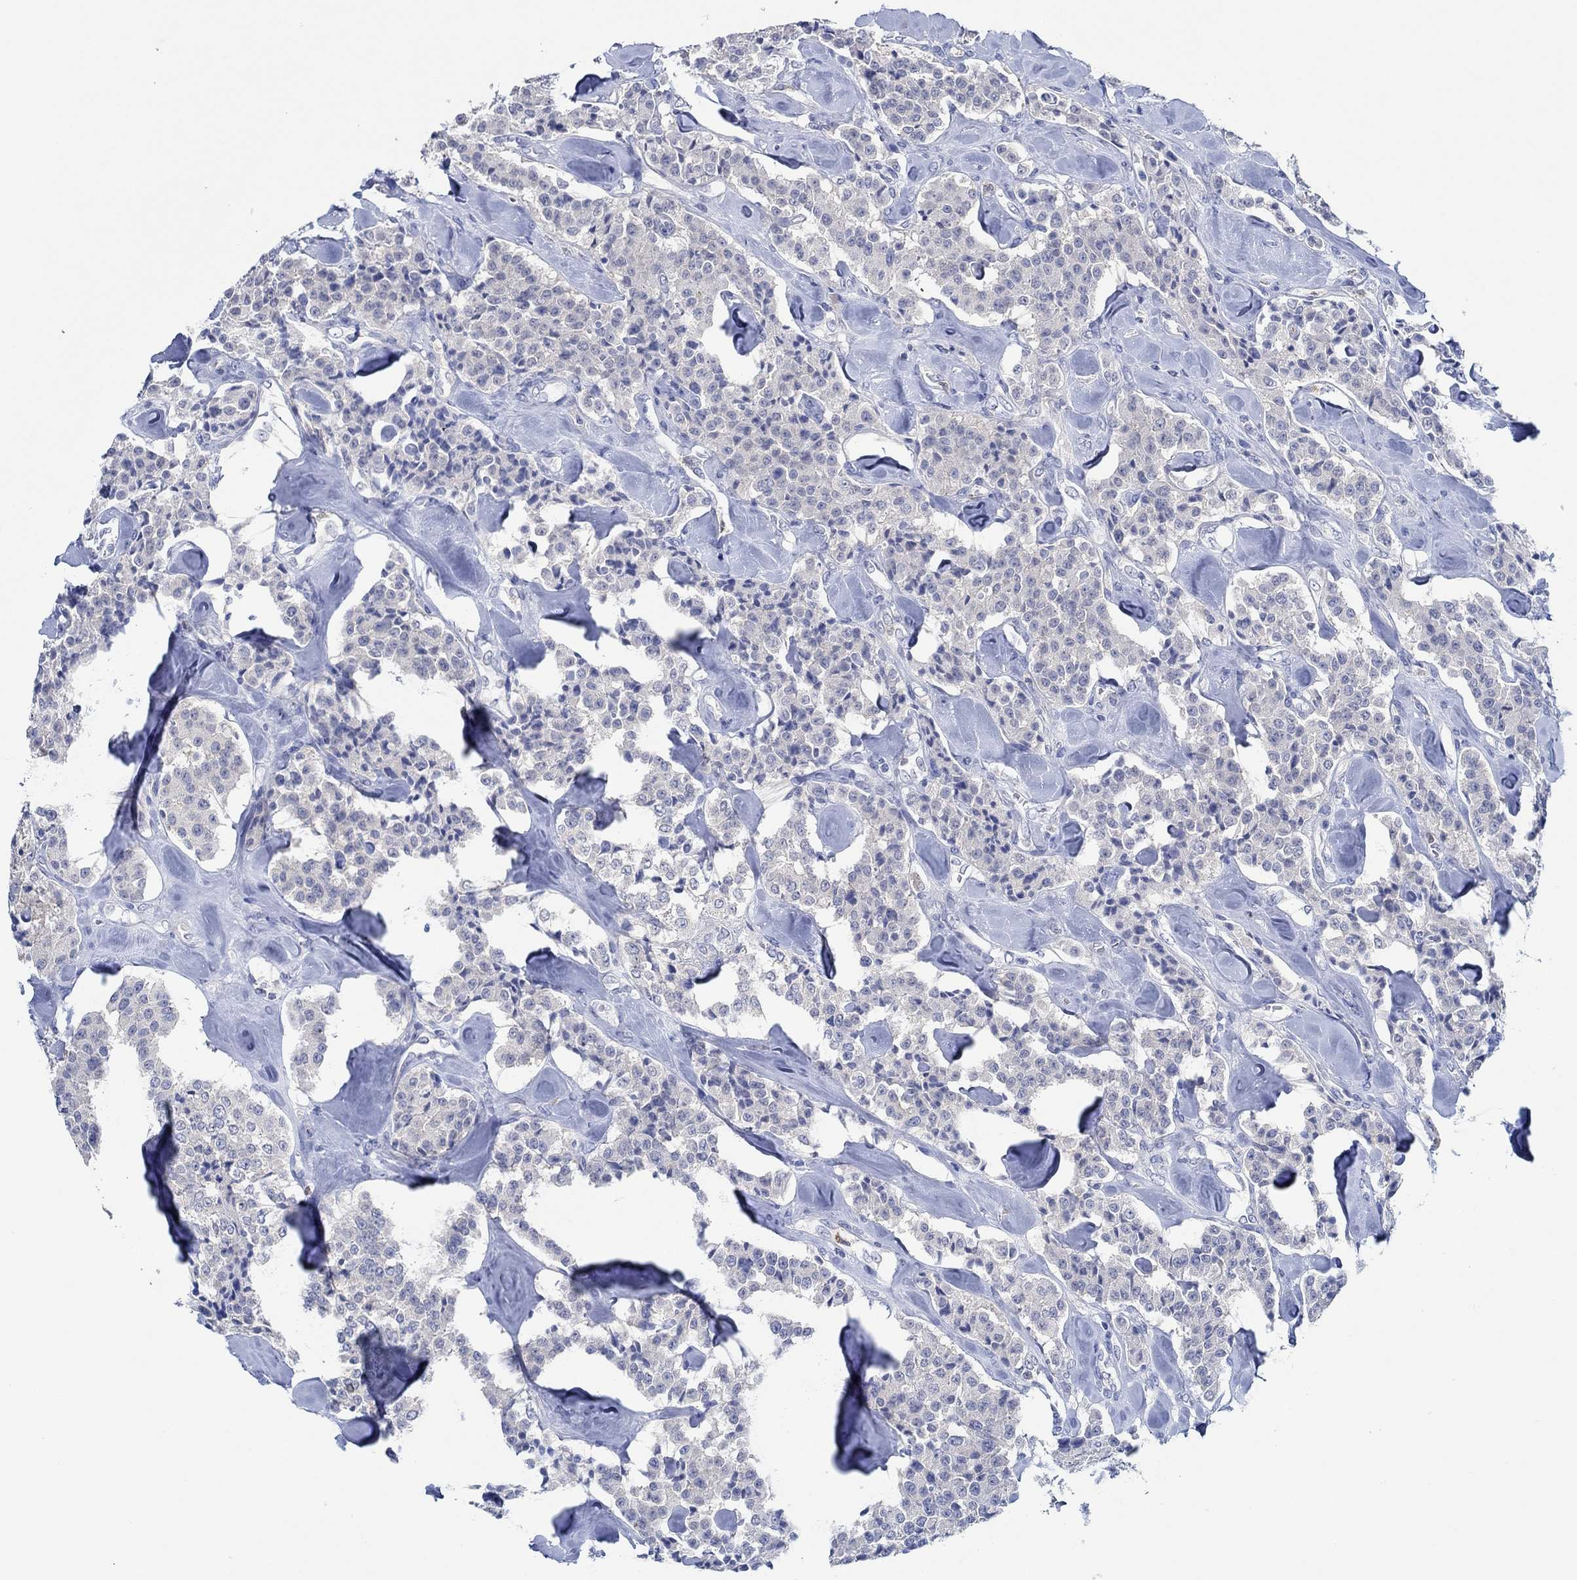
{"staining": {"intensity": "negative", "quantity": "none", "location": "none"}, "tissue": "carcinoid", "cell_type": "Tumor cells", "image_type": "cancer", "snomed": [{"axis": "morphology", "description": "Carcinoid, malignant, NOS"}, {"axis": "topography", "description": "Pancreas"}], "caption": "IHC histopathology image of neoplastic tissue: carcinoid stained with DAB (3,3'-diaminobenzidine) reveals no significant protein staining in tumor cells. (Stains: DAB immunohistochemistry (IHC) with hematoxylin counter stain, Microscopy: brightfield microscopy at high magnification).", "gene": "ZNF671", "patient": {"sex": "male", "age": 41}}